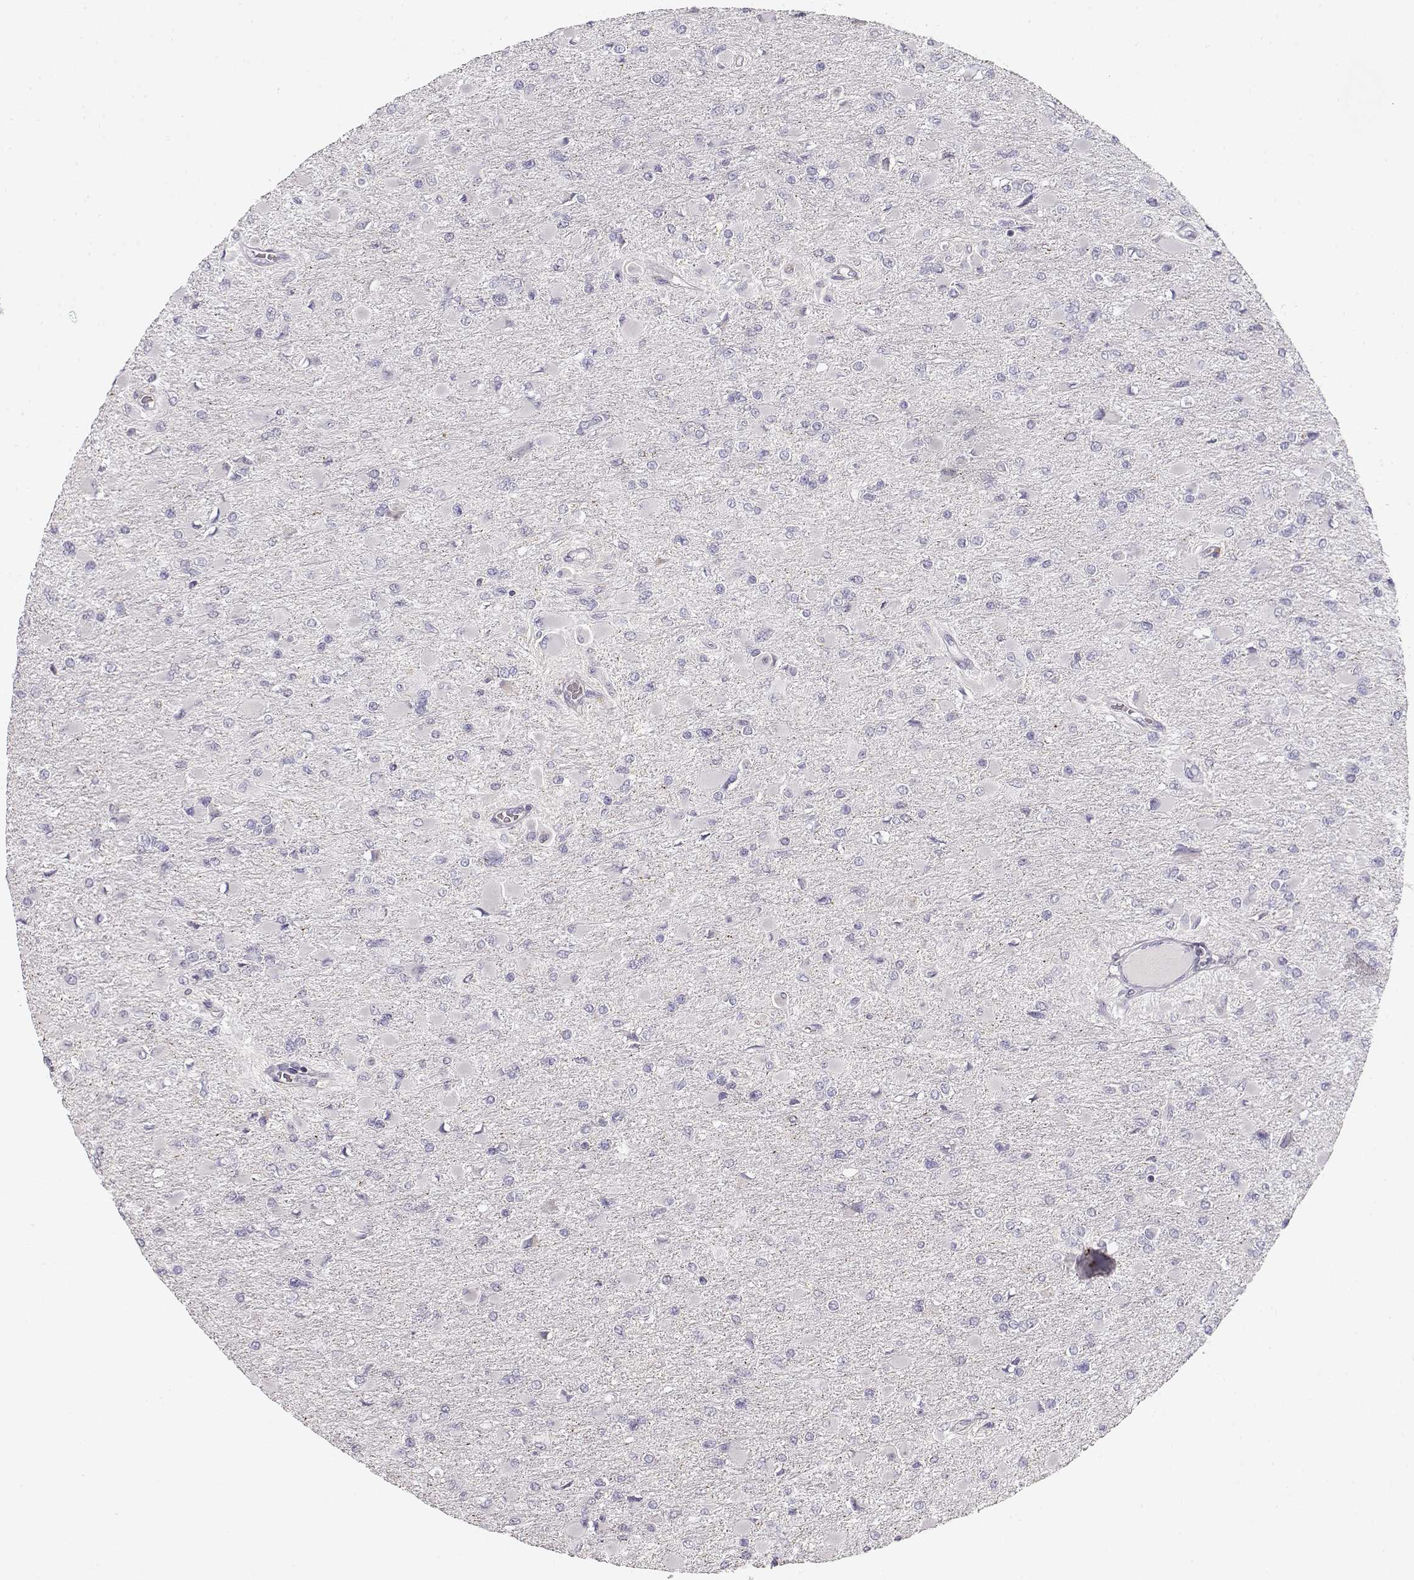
{"staining": {"intensity": "negative", "quantity": "none", "location": "none"}, "tissue": "glioma", "cell_type": "Tumor cells", "image_type": "cancer", "snomed": [{"axis": "morphology", "description": "Glioma, malignant, High grade"}, {"axis": "topography", "description": "Cerebral cortex"}], "caption": "Tumor cells are negative for brown protein staining in high-grade glioma (malignant). Brightfield microscopy of immunohistochemistry (IHC) stained with DAB (3,3'-diaminobenzidine) (brown) and hematoxylin (blue), captured at high magnification.", "gene": "VAV1", "patient": {"sex": "female", "age": 36}}